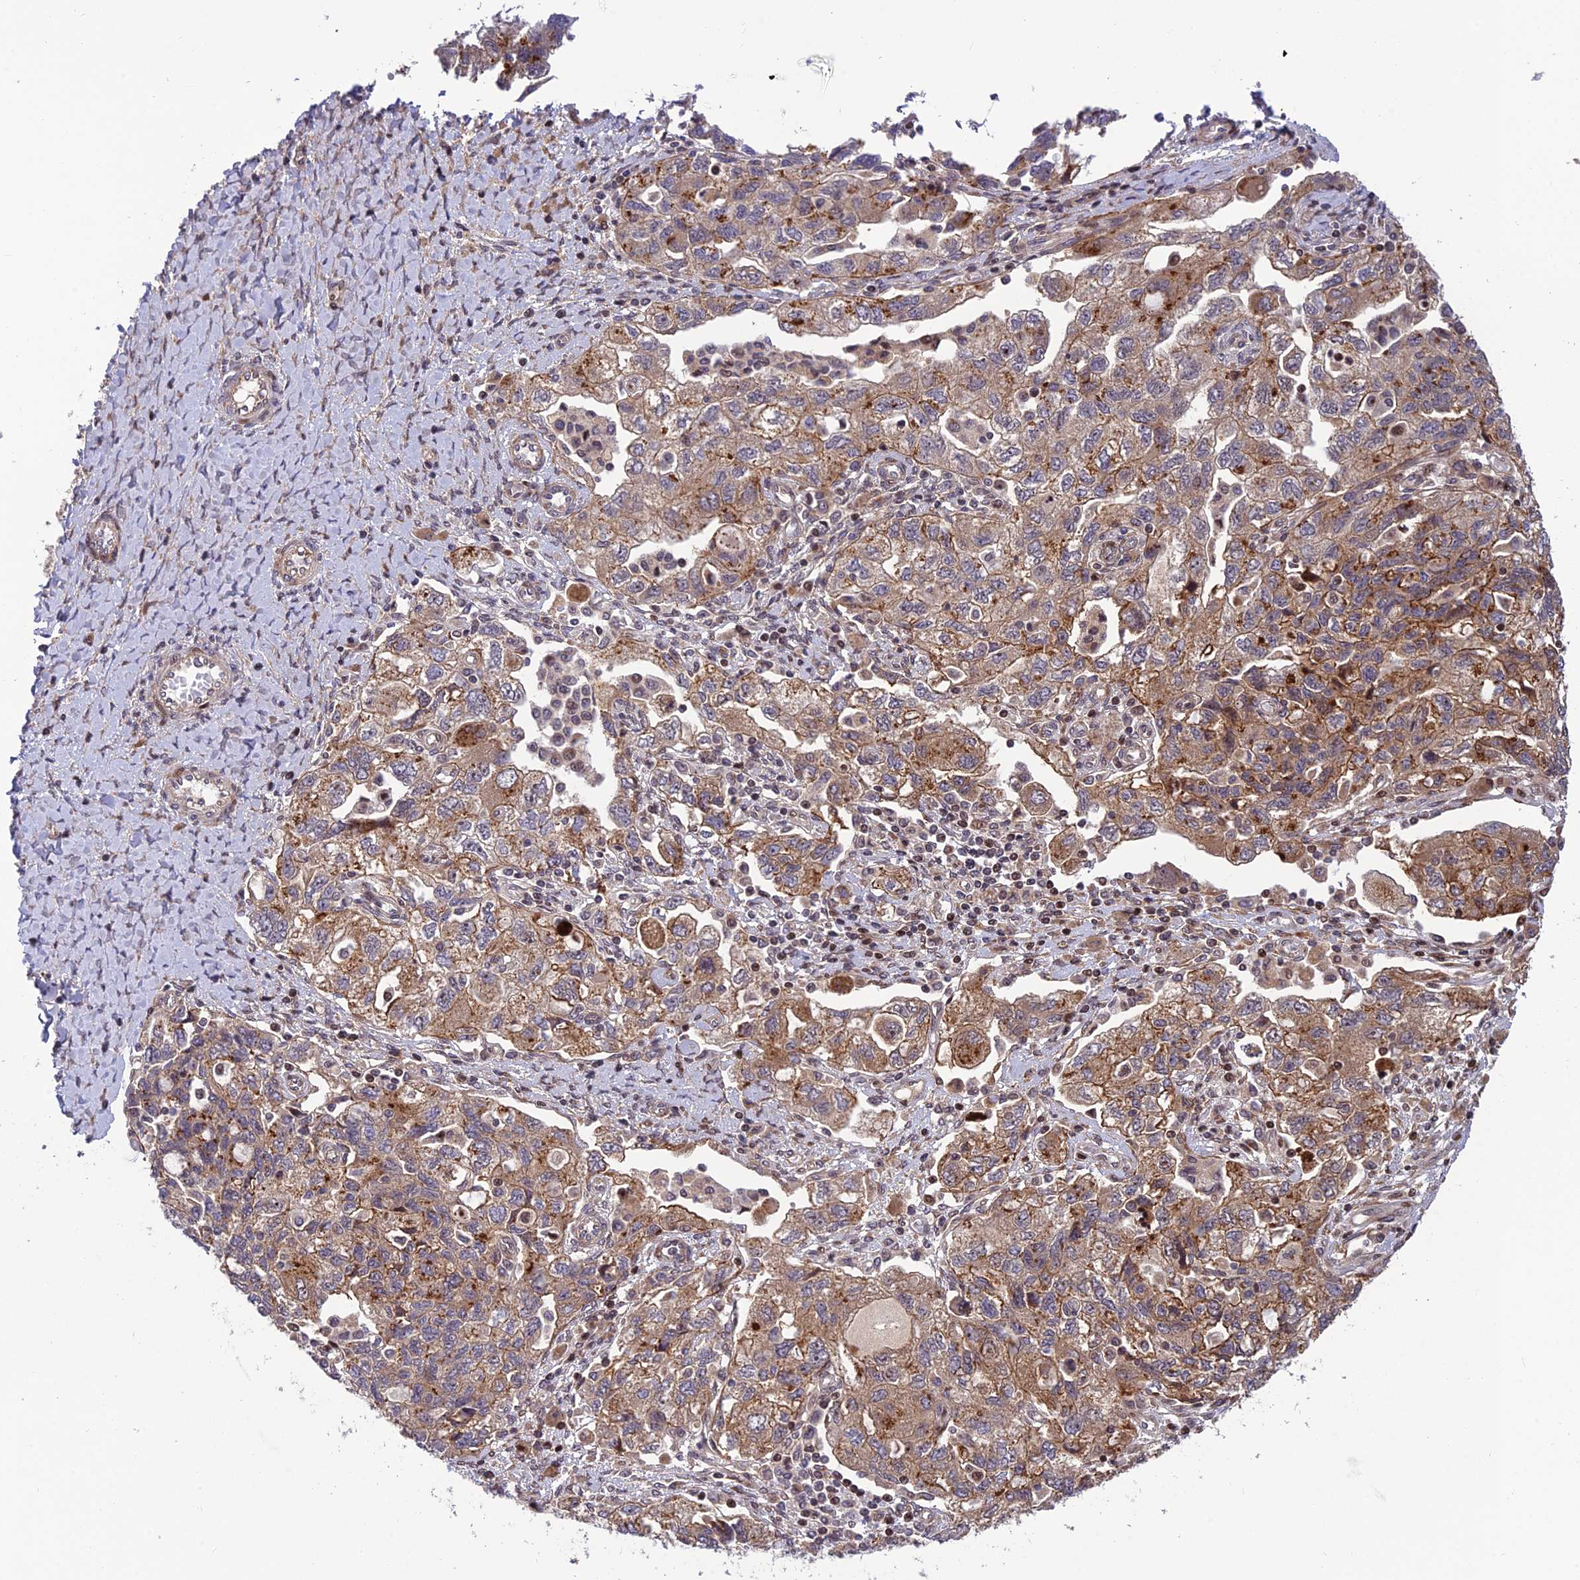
{"staining": {"intensity": "moderate", "quantity": "25%-75%", "location": "cytoplasmic/membranous"}, "tissue": "ovarian cancer", "cell_type": "Tumor cells", "image_type": "cancer", "snomed": [{"axis": "morphology", "description": "Carcinoma, NOS"}, {"axis": "morphology", "description": "Cystadenocarcinoma, serous, NOS"}, {"axis": "topography", "description": "Ovary"}], "caption": "Immunohistochemistry (IHC) photomicrograph of carcinoma (ovarian) stained for a protein (brown), which shows medium levels of moderate cytoplasmic/membranous positivity in about 25%-75% of tumor cells.", "gene": "SMIM7", "patient": {"sex": "female", "age": 69}}